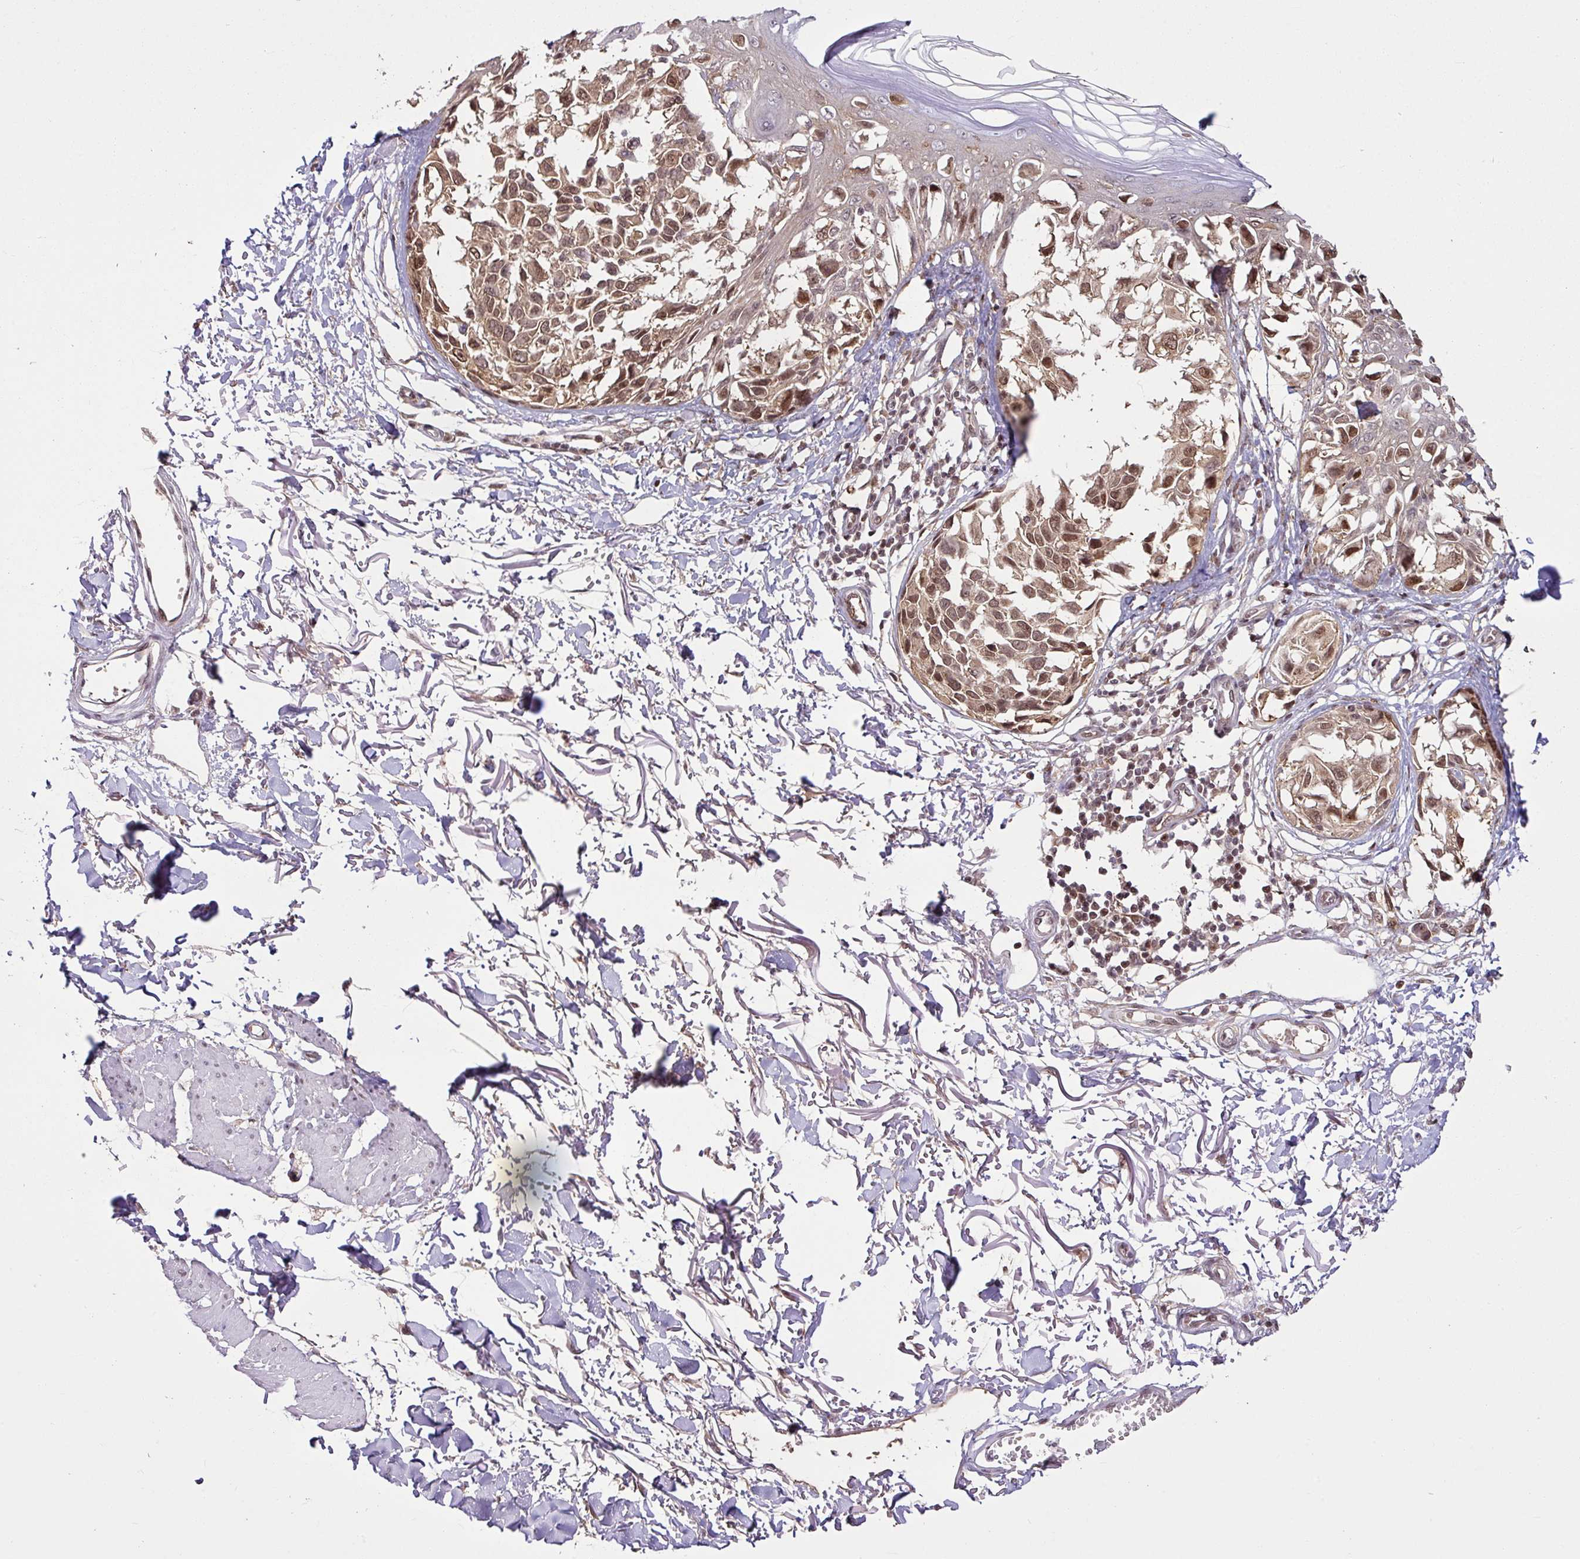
{"staining": {"intensity": "moderate", "quantity": ">75%", "location": "cytoplasmic/membranous,nuclear"}, "tissue": "melanoma", "cell_type": "Tumor cells", "image_type": "cancer", "snomed": [{"axis": "morphology", "description": "Malignant melanoma, NOS"}, {"axis": "topography", "description": "Skin"}], "caption": "Human malignant melanoma stained with a brown dye exhibits moderate cytoplasmic/membranous and nuclear positive expression in approximately >75% of tumor cells.", "gene": "ITPKC", "patient": {"sex": "male", "age": 73}}